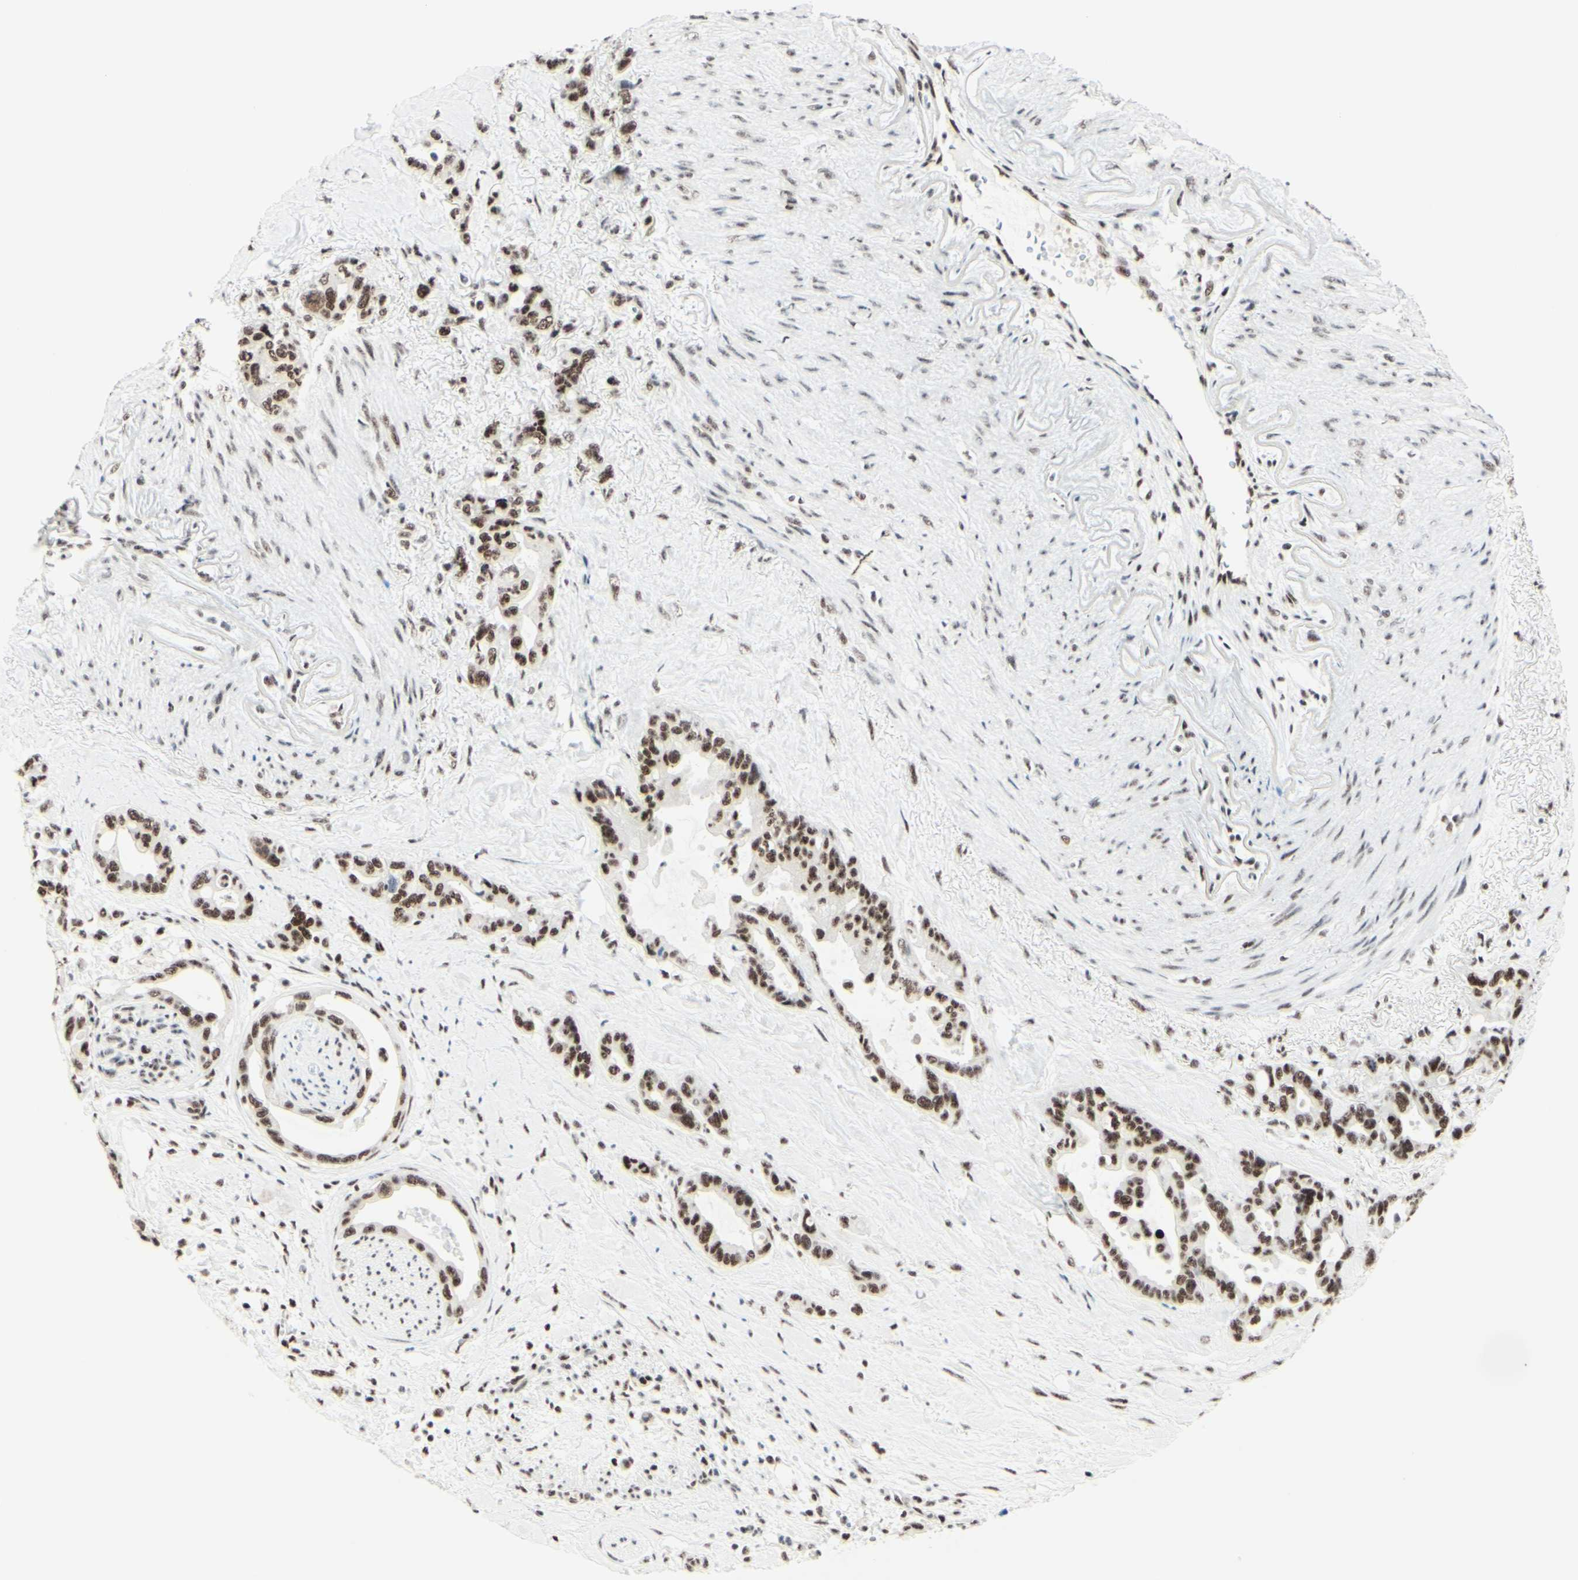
{"staining": {"intensity": "moderate", "quantity": ">75%", "location": "nuclear"}, "tissue": "pancreatic cancer", "cell_type": "Tumor cells", "image_type": "cancer", "snomed": [{"axis": "morphology", "description": "Adenocarcinoma, NOS"}, {"axis": "topography", "description": "Pancreas"}], "caption": "The micrograph exhibits staining of pancreatic cancer (adenocarcinoma), revealing moderate nuclear protein expression (brown color) within tumor cells. The staining is performed using DAB brown chromogen to label protein expression. The nuclei are counter-stained blue using hematoxylin.", "gene": "WTAP", "patient": {"sex": "male", "age": 70}}